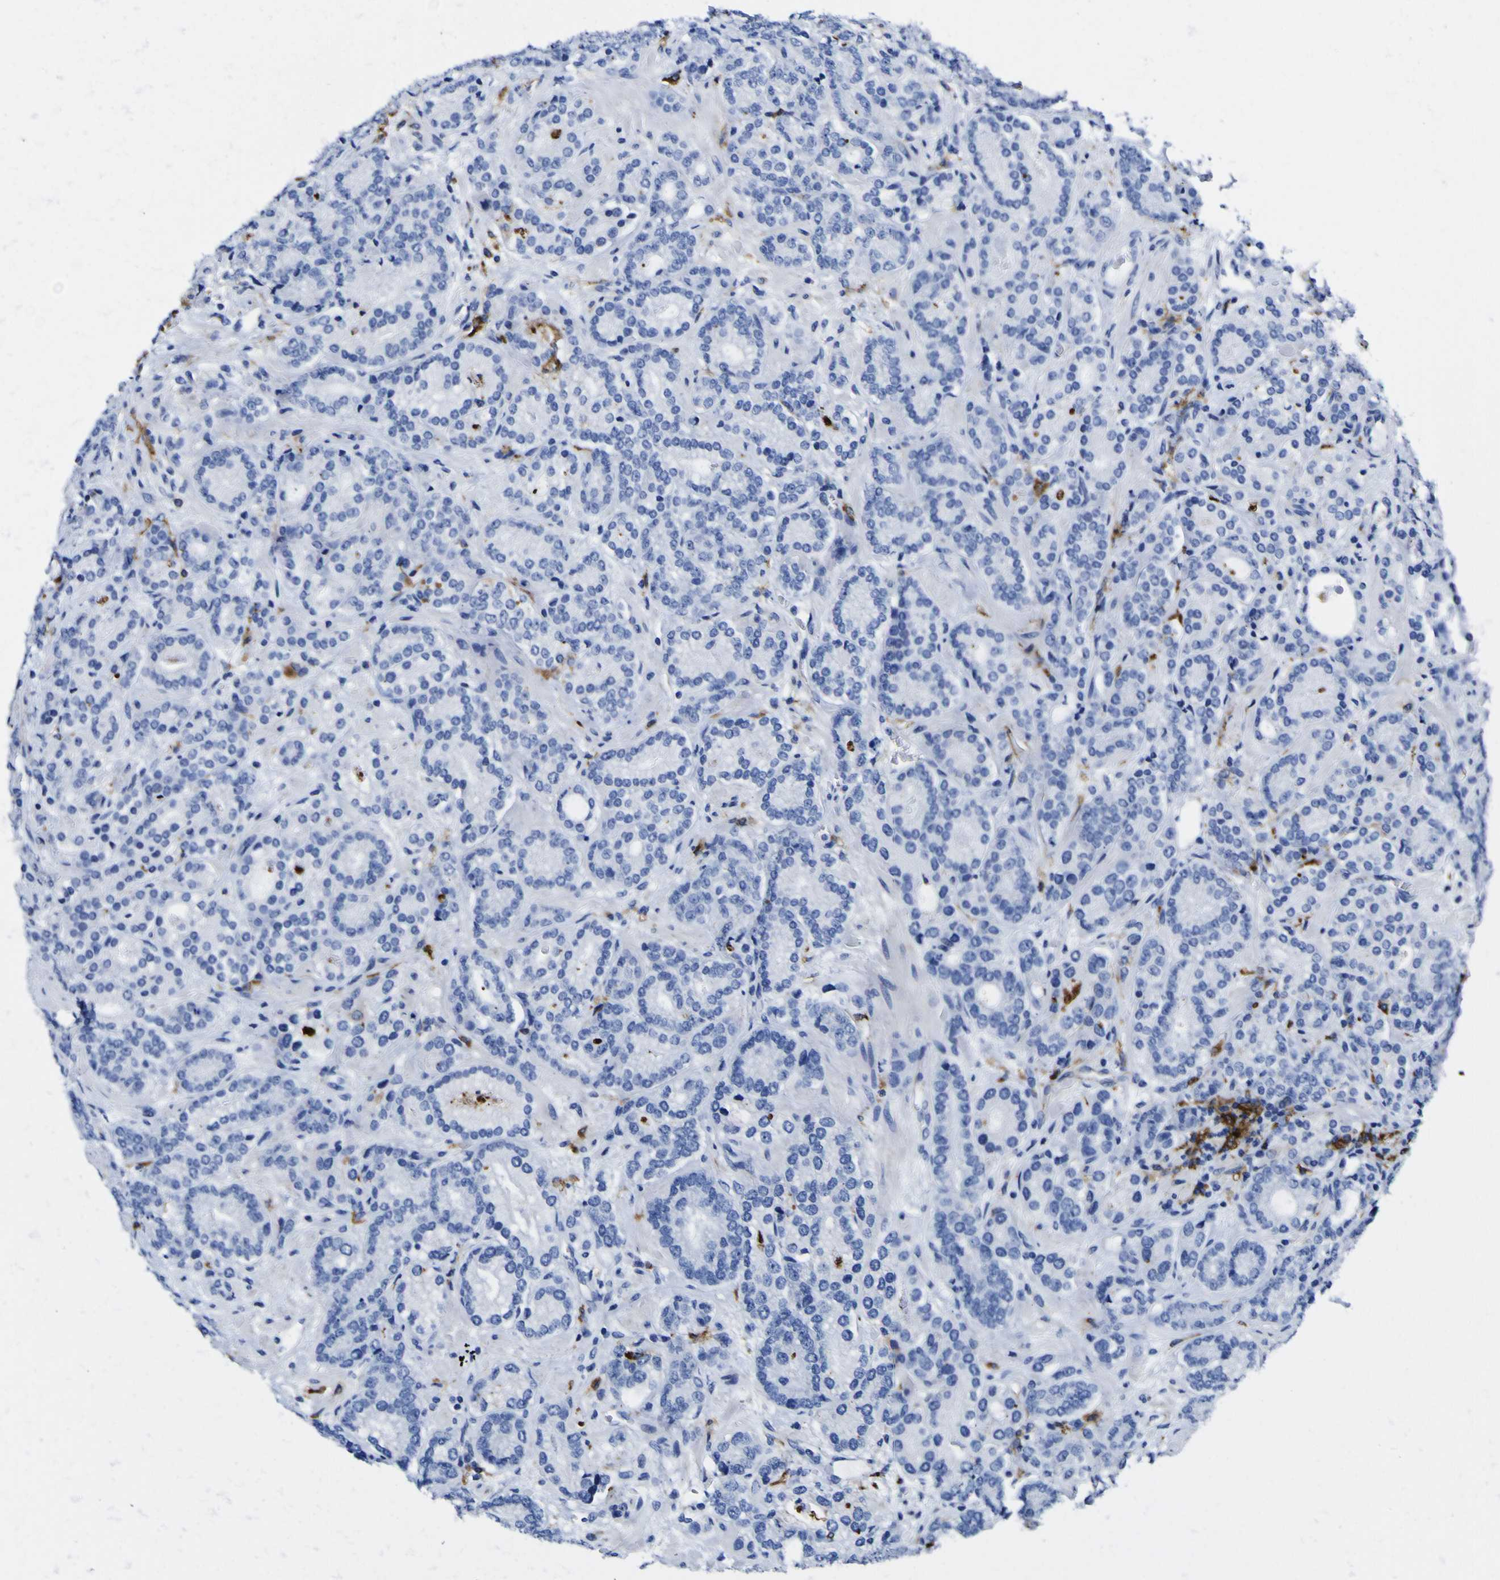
{"staining": {"intensity": "strong", "quantity": "<25%", "location": "cytoplasmic/membranous"}, "tissue": "prostate cancer", "cell_type": "Tumor cells", "image_type": "cancer", "snomed": [{"axis": "morphology", "description": "Adenocarcinoma, High grade"}, {"axis": "topography", "description": "Prostate"}], "caption": "The histopathology image exhibits immunohistochemical staining of prostate cancer. There is strong cytoplasmic/membranous staining is appreciated in about <25% of tumor cells.", "gene": "HLA-DQA1", "patient": {"sex": "male", "age": 61}}